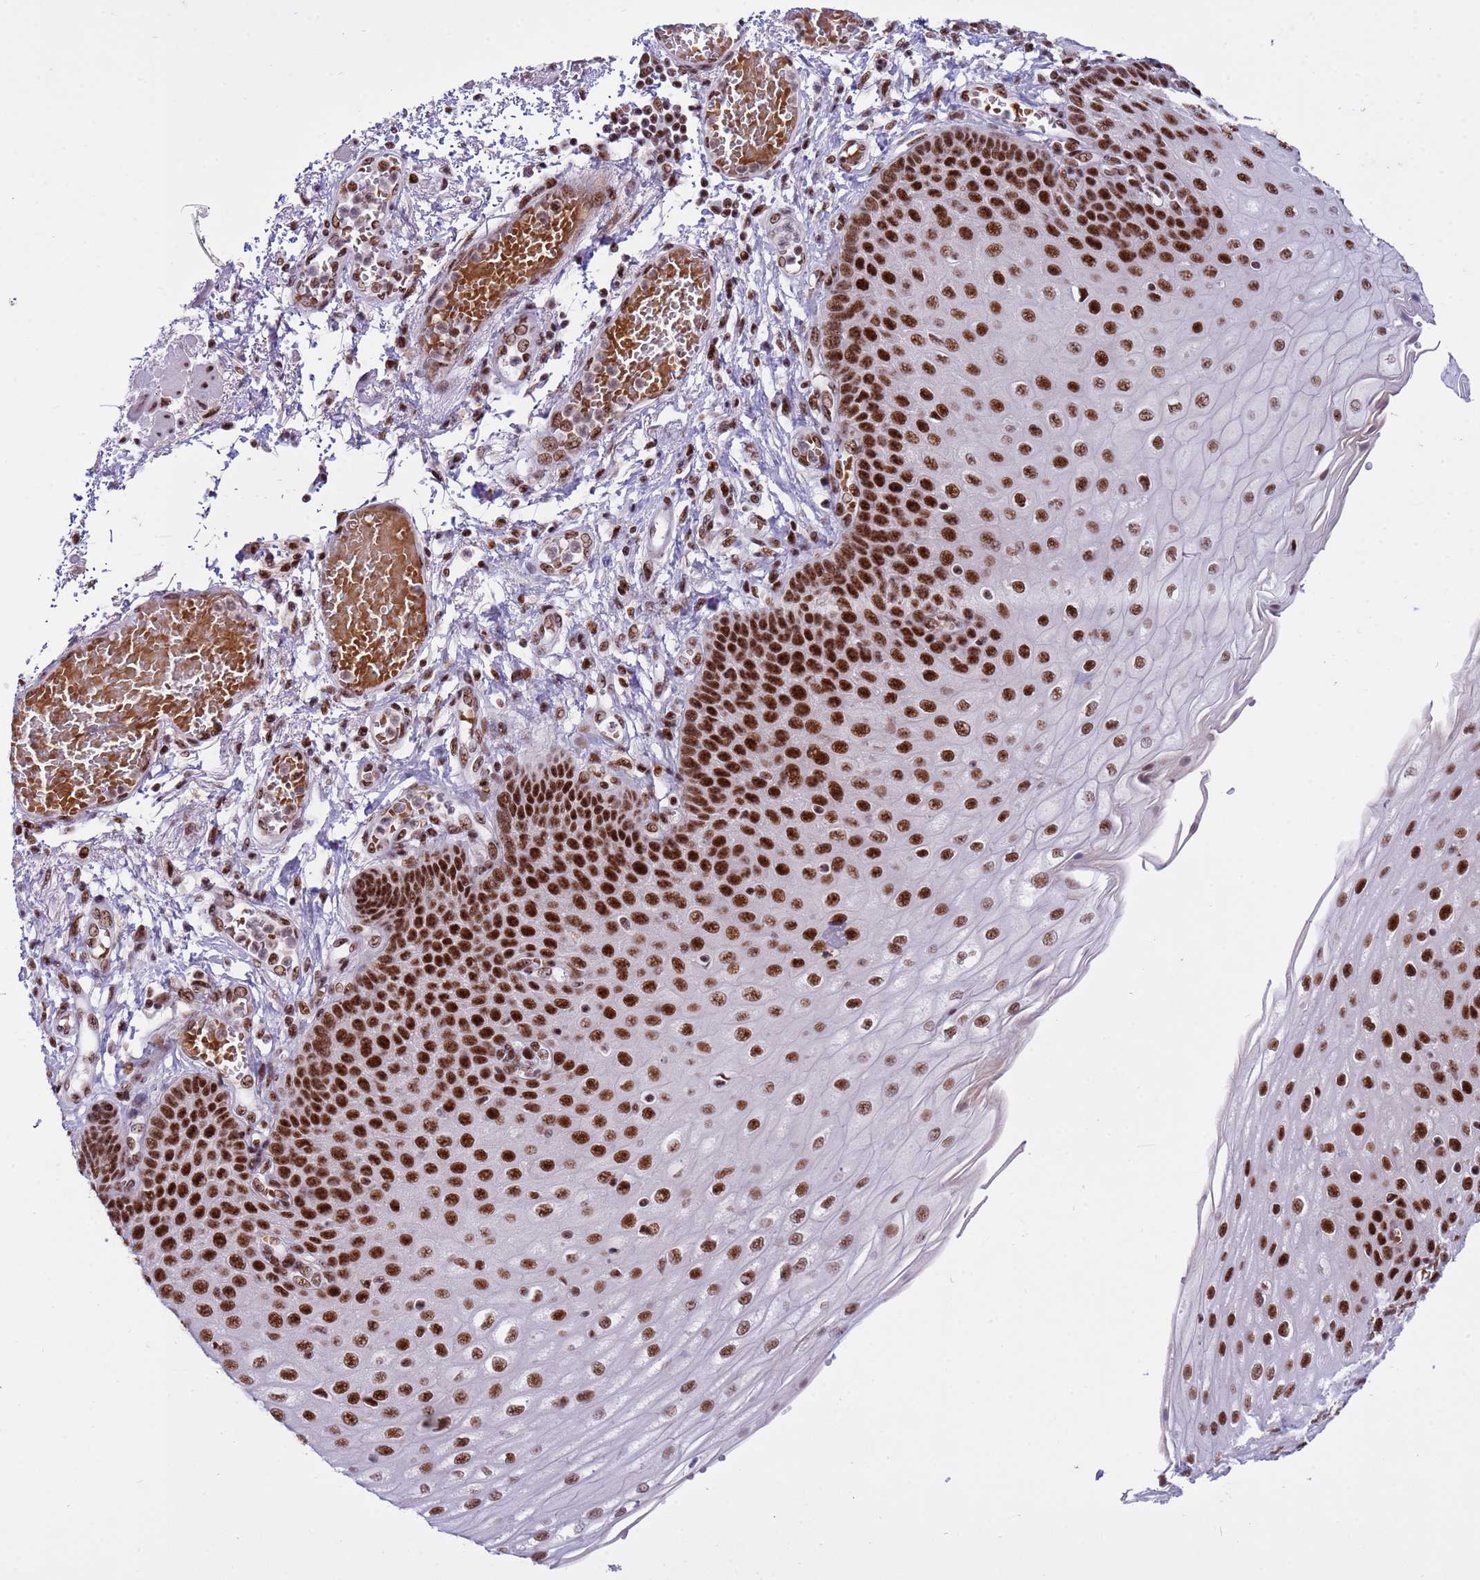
{"staining": {"intensity": "strong", "quantity": ">75%", "location": "nuclear"}, "tissue": "esophagus", "cell_type": "Squamous epithelial cells", "image_type": "normal", "snomed": [{"axis": "morphology", "description": "Normal tissue, NOS"}, {"axis": "topography", "description": "Esophagus"}], "caption": "Immunohistochemical staining of benign esophagus exhibits >75% levels of strong nuclear protein positivity in approximately >75% of squamous epithelial cells. The staining is performed using DAB (3,3'-diaminobenzidine) brown chromogen to label protein expression. The nuclei are counter-stained blue using hematoxylin.", "gene": "THOC2", "patient": {"sex": "male", "age": 81}}